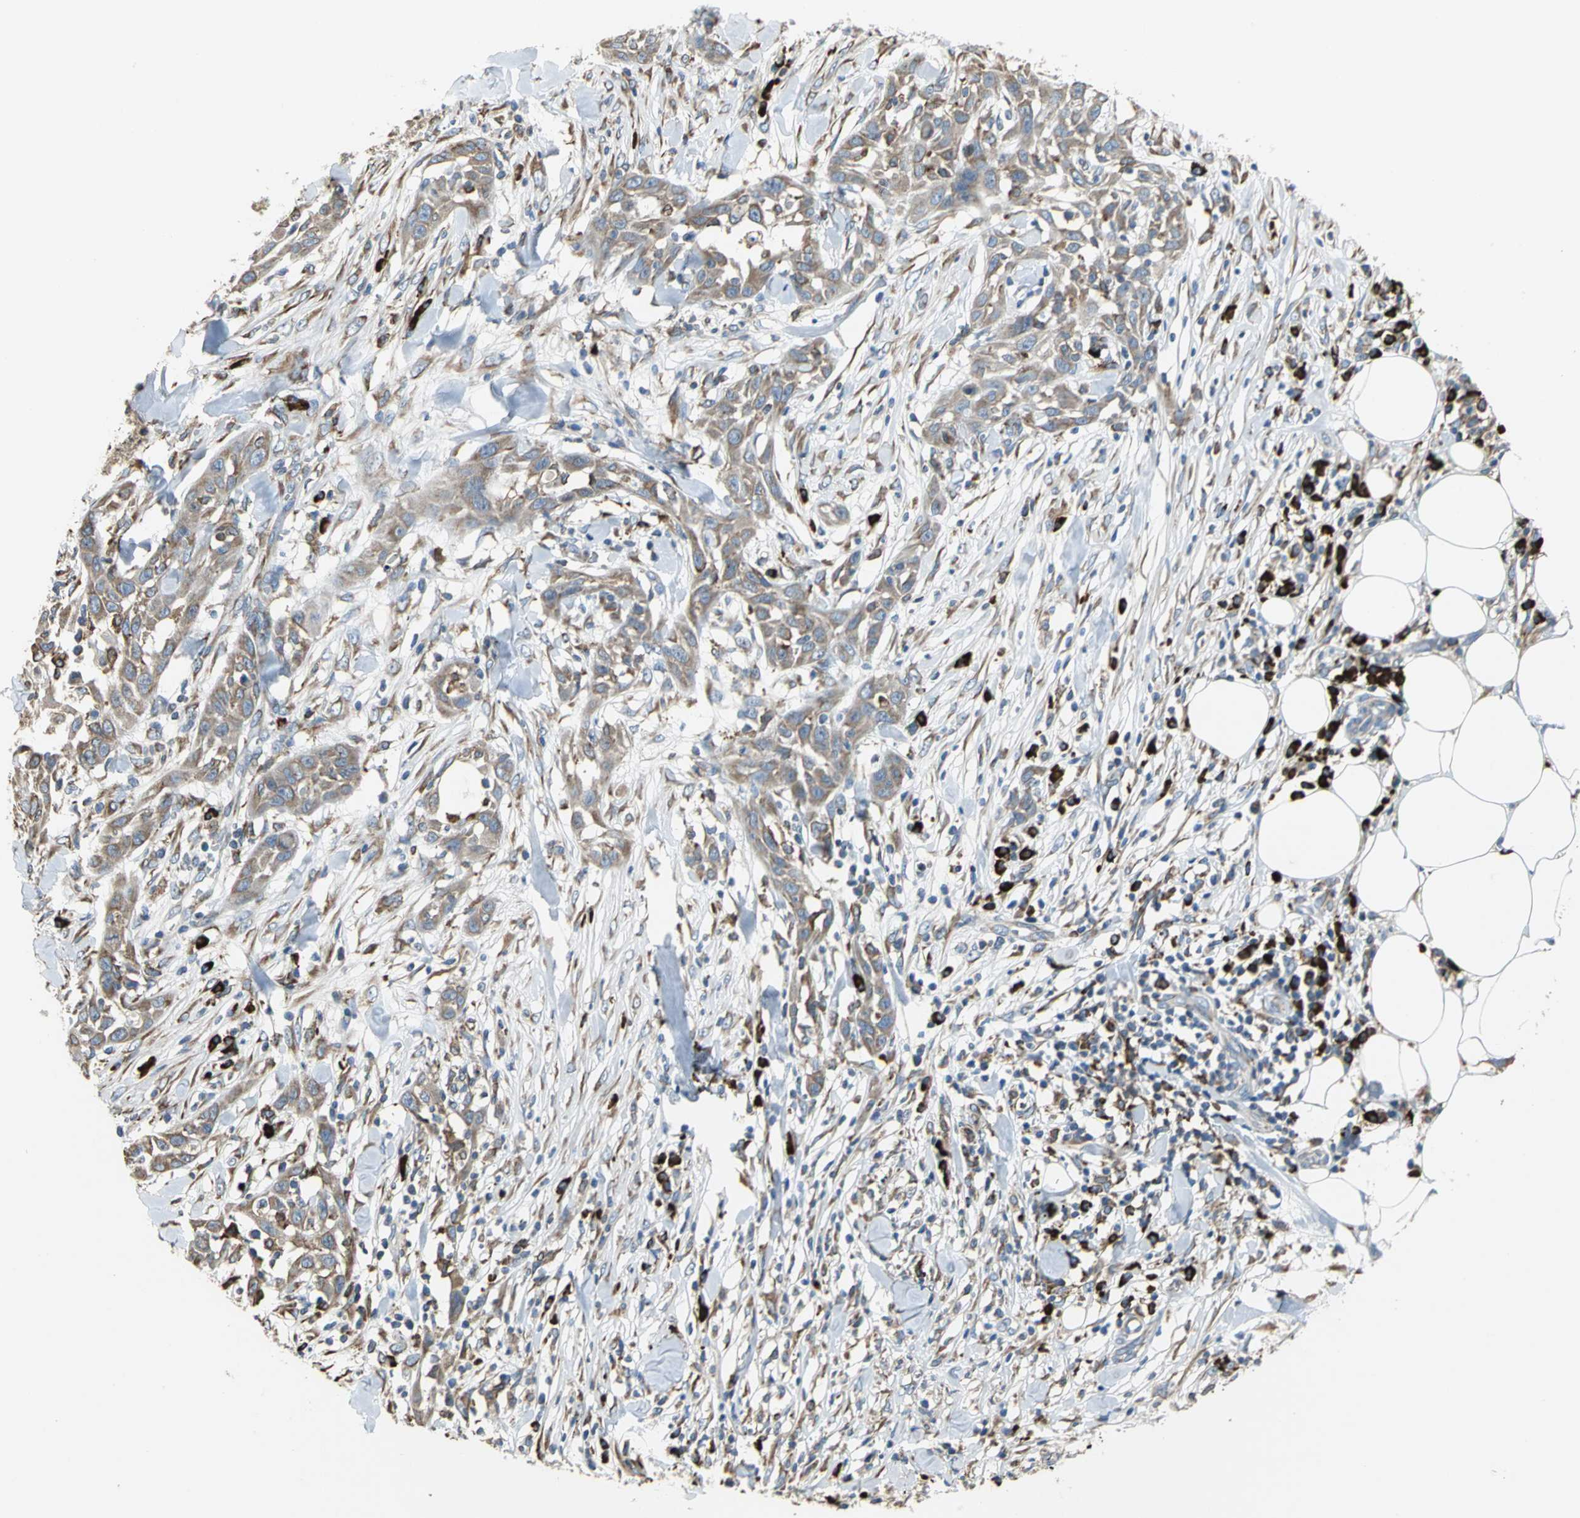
{"staining": {"intensity": "weak", "quantity": ">75%", "location": "cytoplasmic/membranous"}, "tissue": "skin cancer", "cell_type": "Tumor cells", "image_type": "cancer", "snomed": [{"axis": "morphology", "description": "Squamous cell carcinoma, NOS"}, {"axis": "topography", "description": "Skin"}], "caption": "Protein staining reveals weak cytoplasmic/membranous expression in approximately >75% of tumor cells in skin cancer (squamous cell carcinoma). The staining is performed using DAB (3,3'-diaminobenzidine) brown chromogen to label protein expression. The nuclei are counter-stained blue using hematoxylin.", "gene": "SDF2L1", "patient": {"sex": "male", "age": 24}}